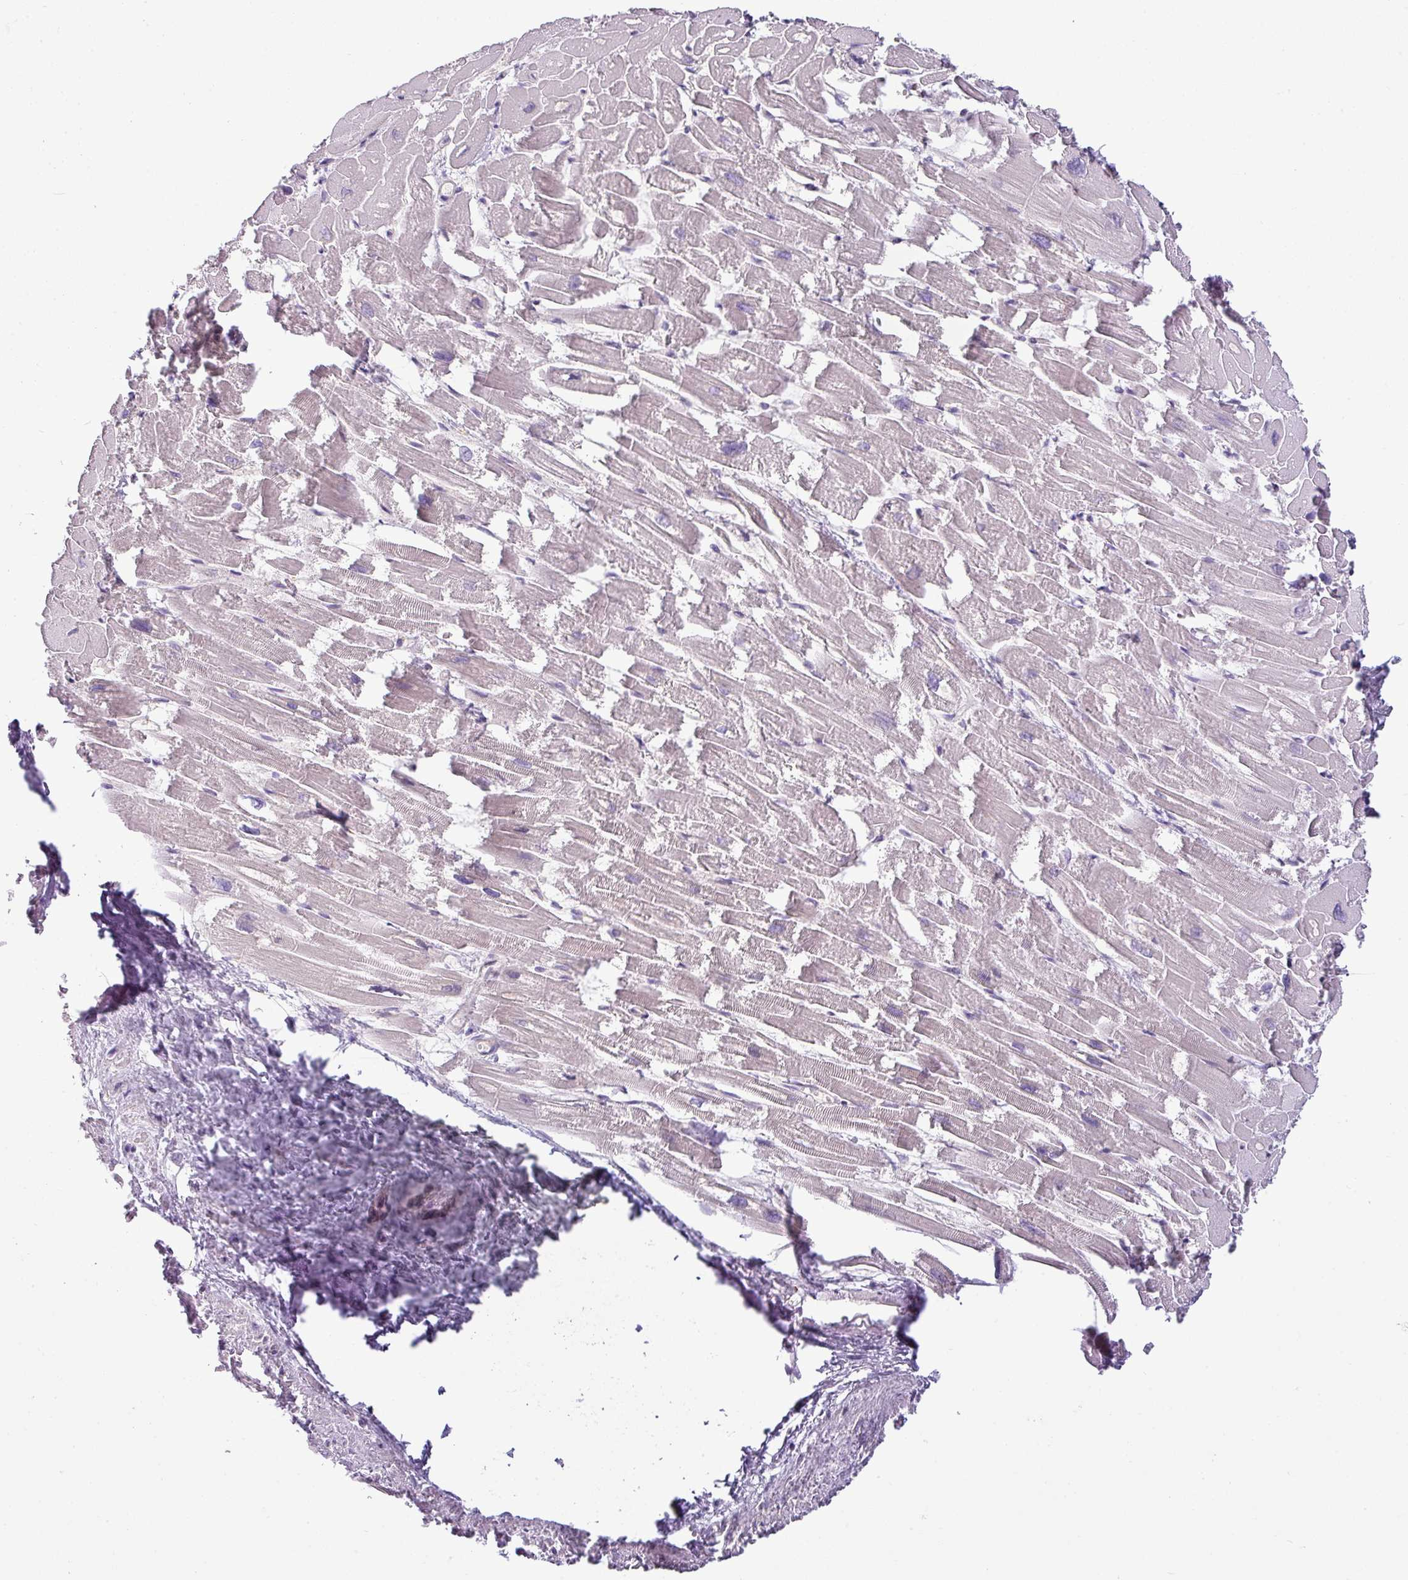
{"staining": {"intensity": "weak", "quantity": "25%-75%", "location": "cytoplasmic/membranous"}, "tissue": "heart muscle", "cell_type": "Cardiomyocytes", "image_type": "normal", "snomed": [{"axis": "morphology", "description": "Normal tissue, NOS"}, {"axis": "topography", "description": "Heart"}], "caption": "There is low levels of weak cytoplasmic/membranous staining in cardiomyocytes of normal heart muscle, as demonstrated by immunohistochemical staining (brown color).", "gene": "TOR1AIP2", "patient": {"sex": "male", "age": 54}}